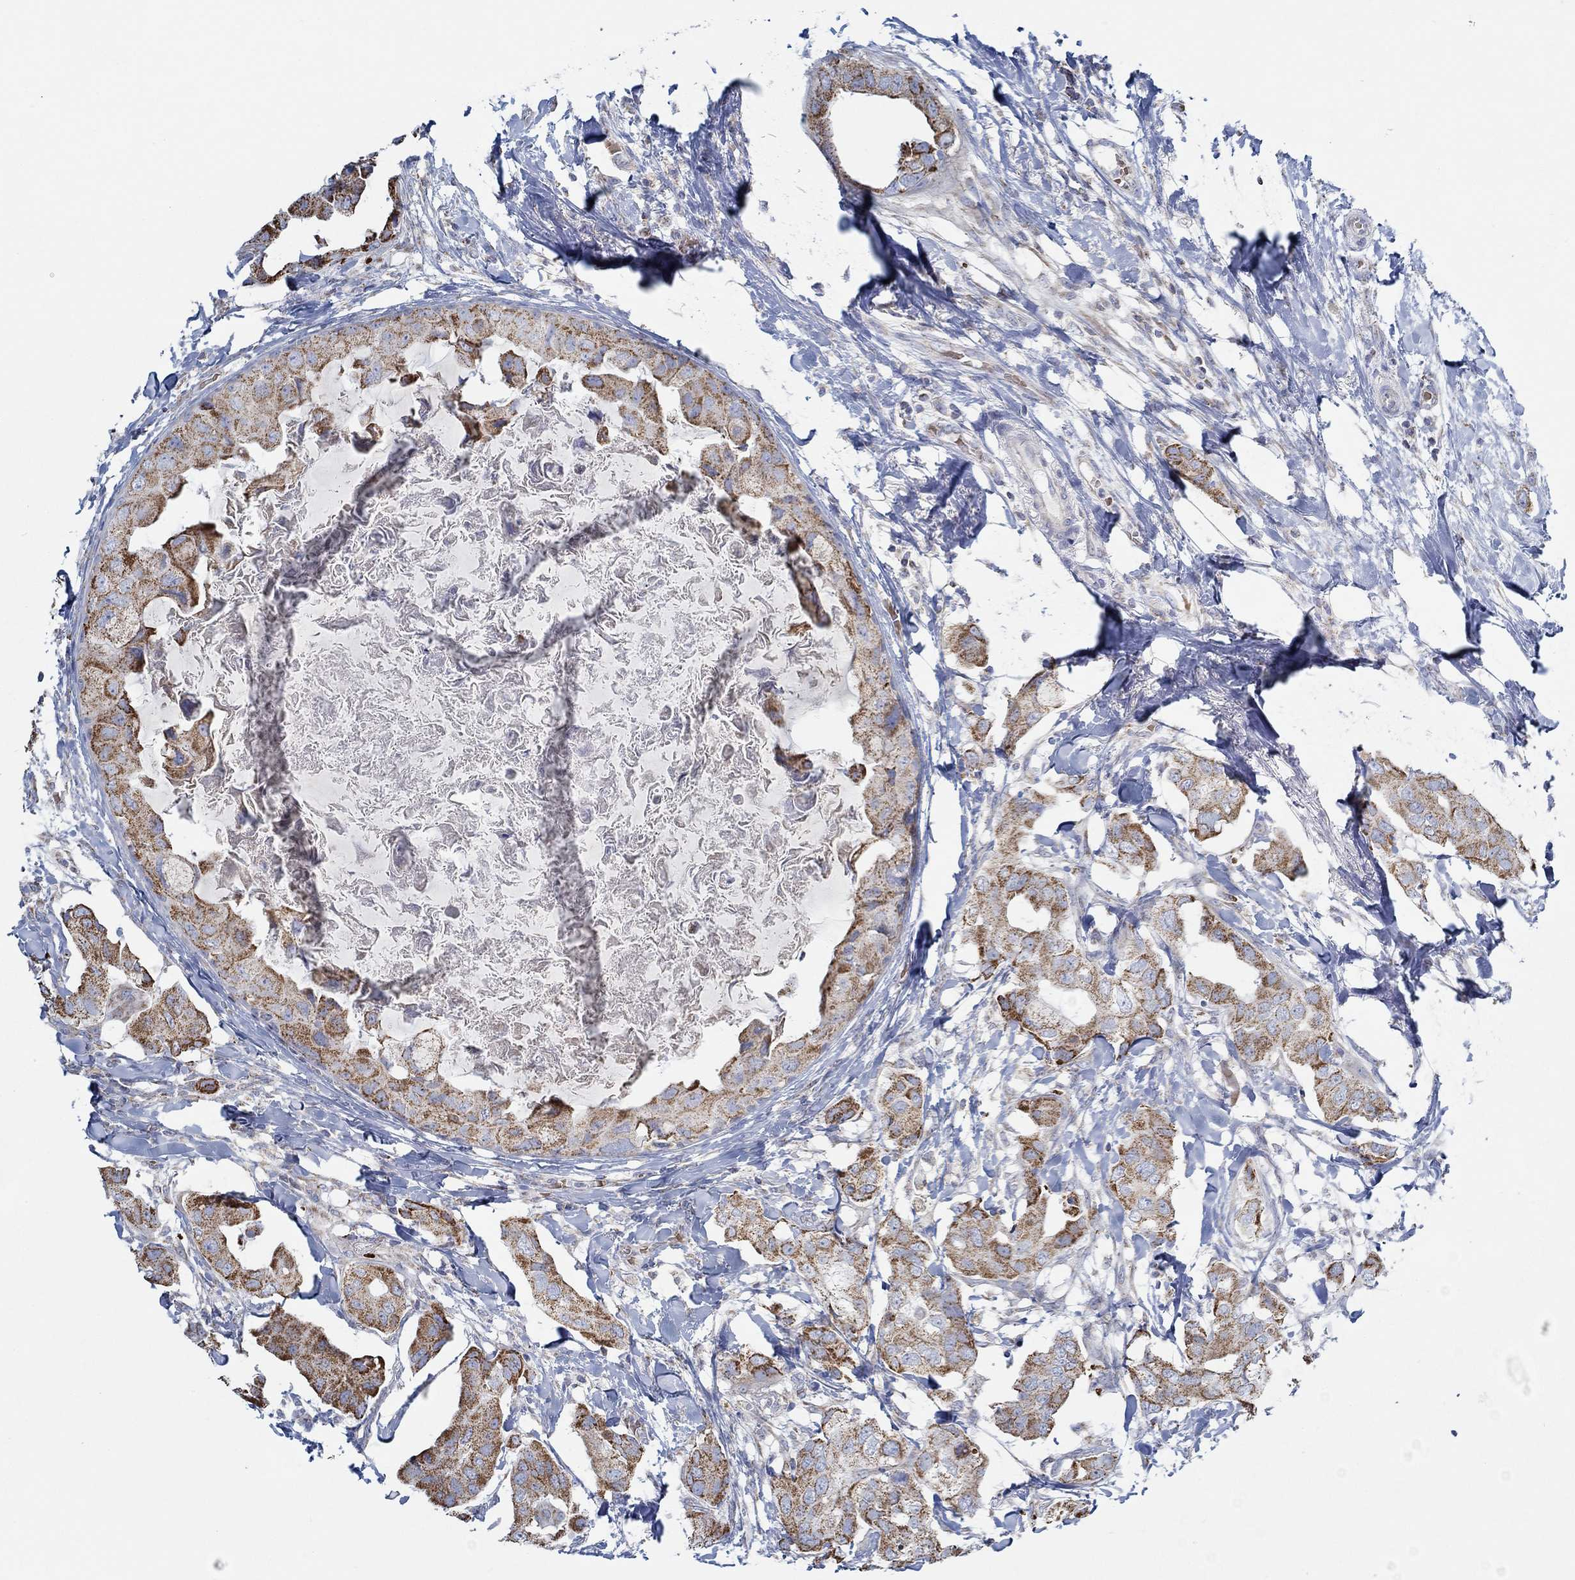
{"staining": {"intensity": "strong", "quantity": "25%-75%", "location": "cytoplasmic/membranous"}, "tissue": "breast cancer", "cell_type": "Tumor cells", "image_type": "cancer", "snomed": [{"axis": "morphology", "description": "Normal tissue, NOS"}, {"axis": "morphology", "description": "Duct carcinoma"}, {"axis": "topography", "description": "Breast"}], "caption": "High-power microscopy captured an immunohistochemistry micrograph of breast intraductal carcinoma, revealing strong cytoplasmic/membranous positivity in about 25%-75% of tumor cells. (DAB (3,3'-diaminobenzidine) = brown stain, brightfield microscopy at high magnification).", "gene": "GLOD5", "patient": {"sex": "female", "age": 40}}